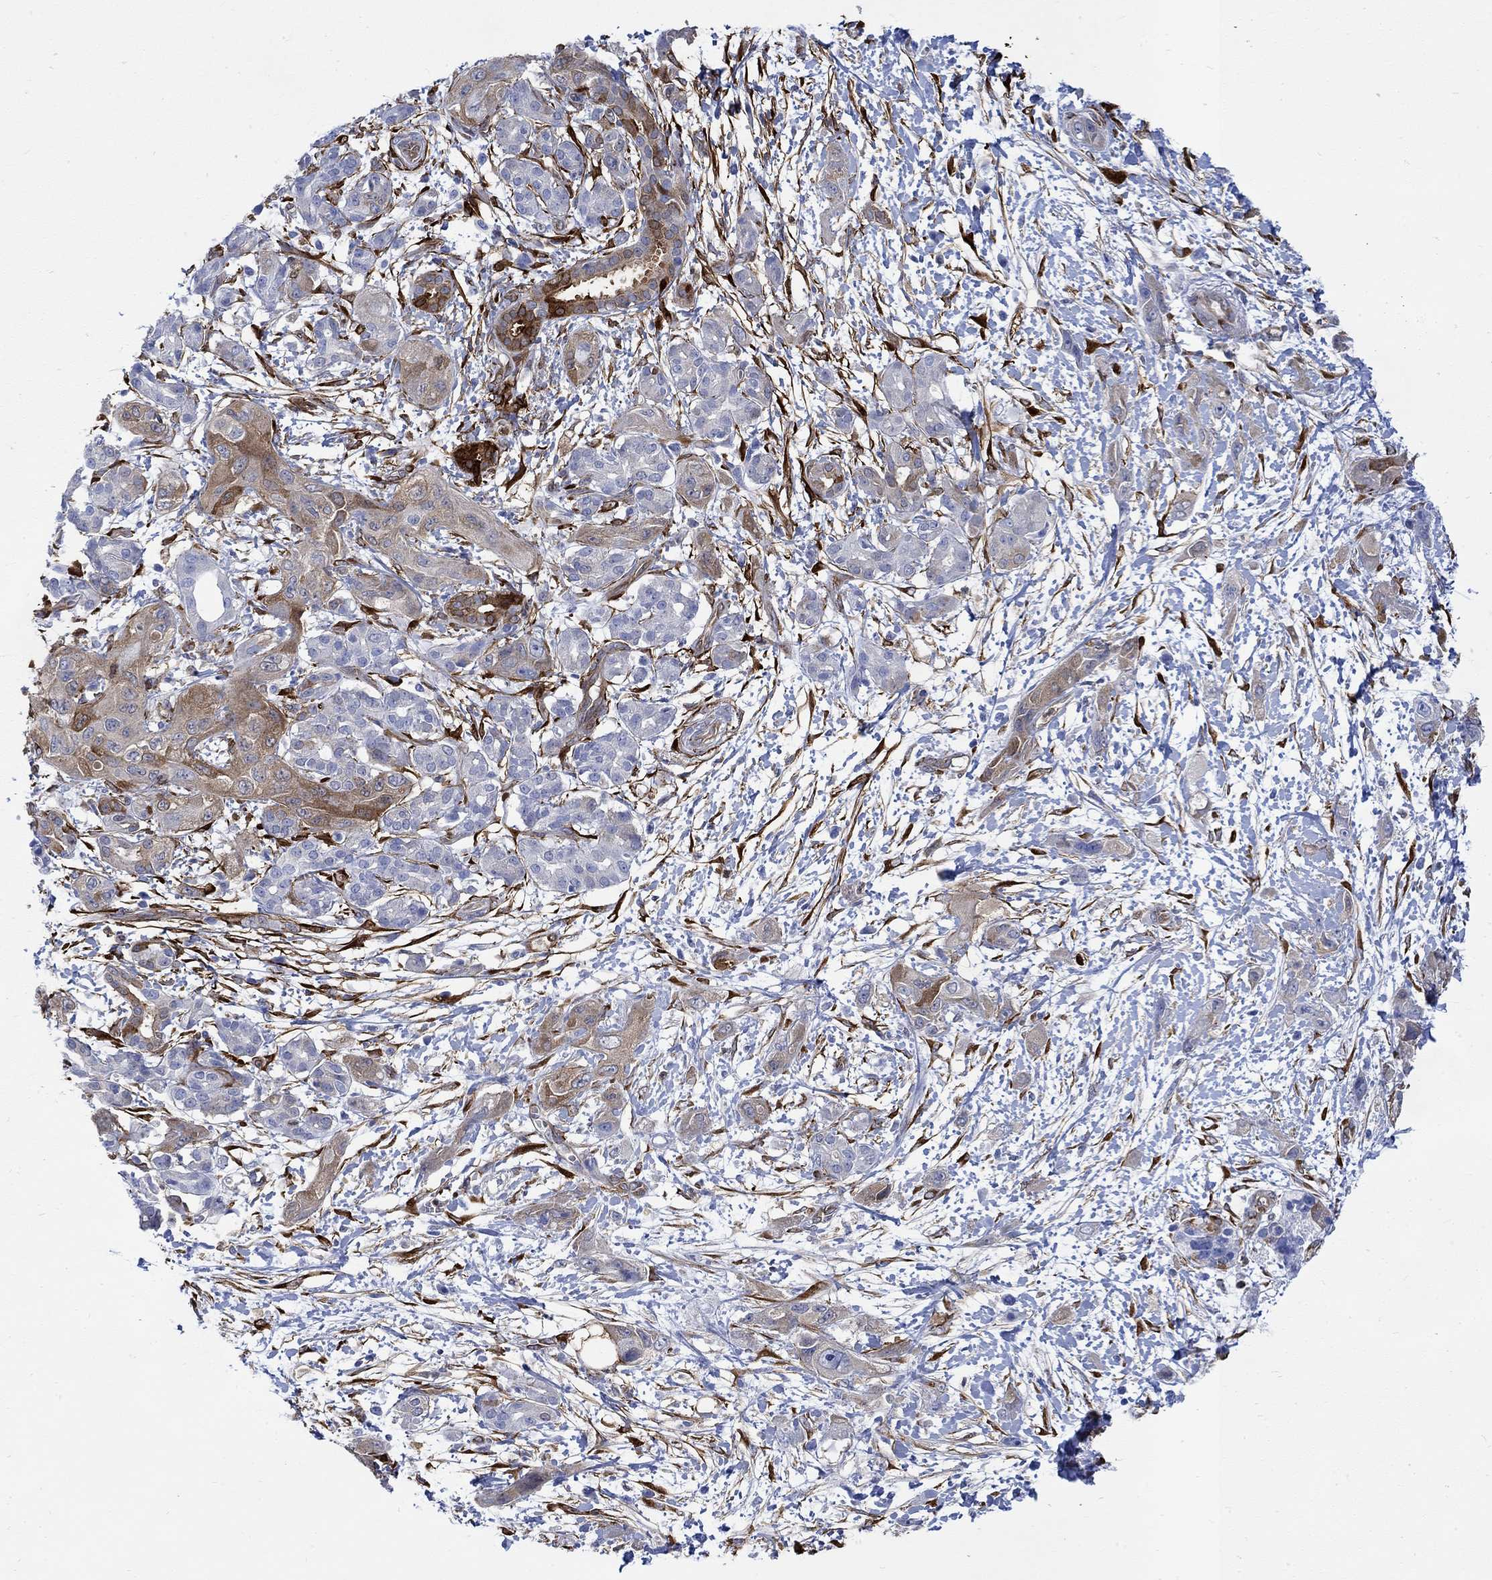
{"staining": {"intensity": "moderate", "quantity": "25%-75%", "location": "cytoplasmic/membranous"}, "tissue": "pancreatic cancer", "cell_type": "Tumor cells", "image_type": "cancer", "snomed": [{"axis": "morphology", "description": "Adenocarcinoma, NOS"}, {"axis": "topography", "description": "Pancreas"}], "caption": "There is medium levels of moderate cytoplasmic/membranous positivity in tumor cells of adenocarcinoma (pancreatic), as demonstrated by immunohistochemical staining (brown color).", "gene": "TGM2", "patient": {"sex": "male", "age": 72}}